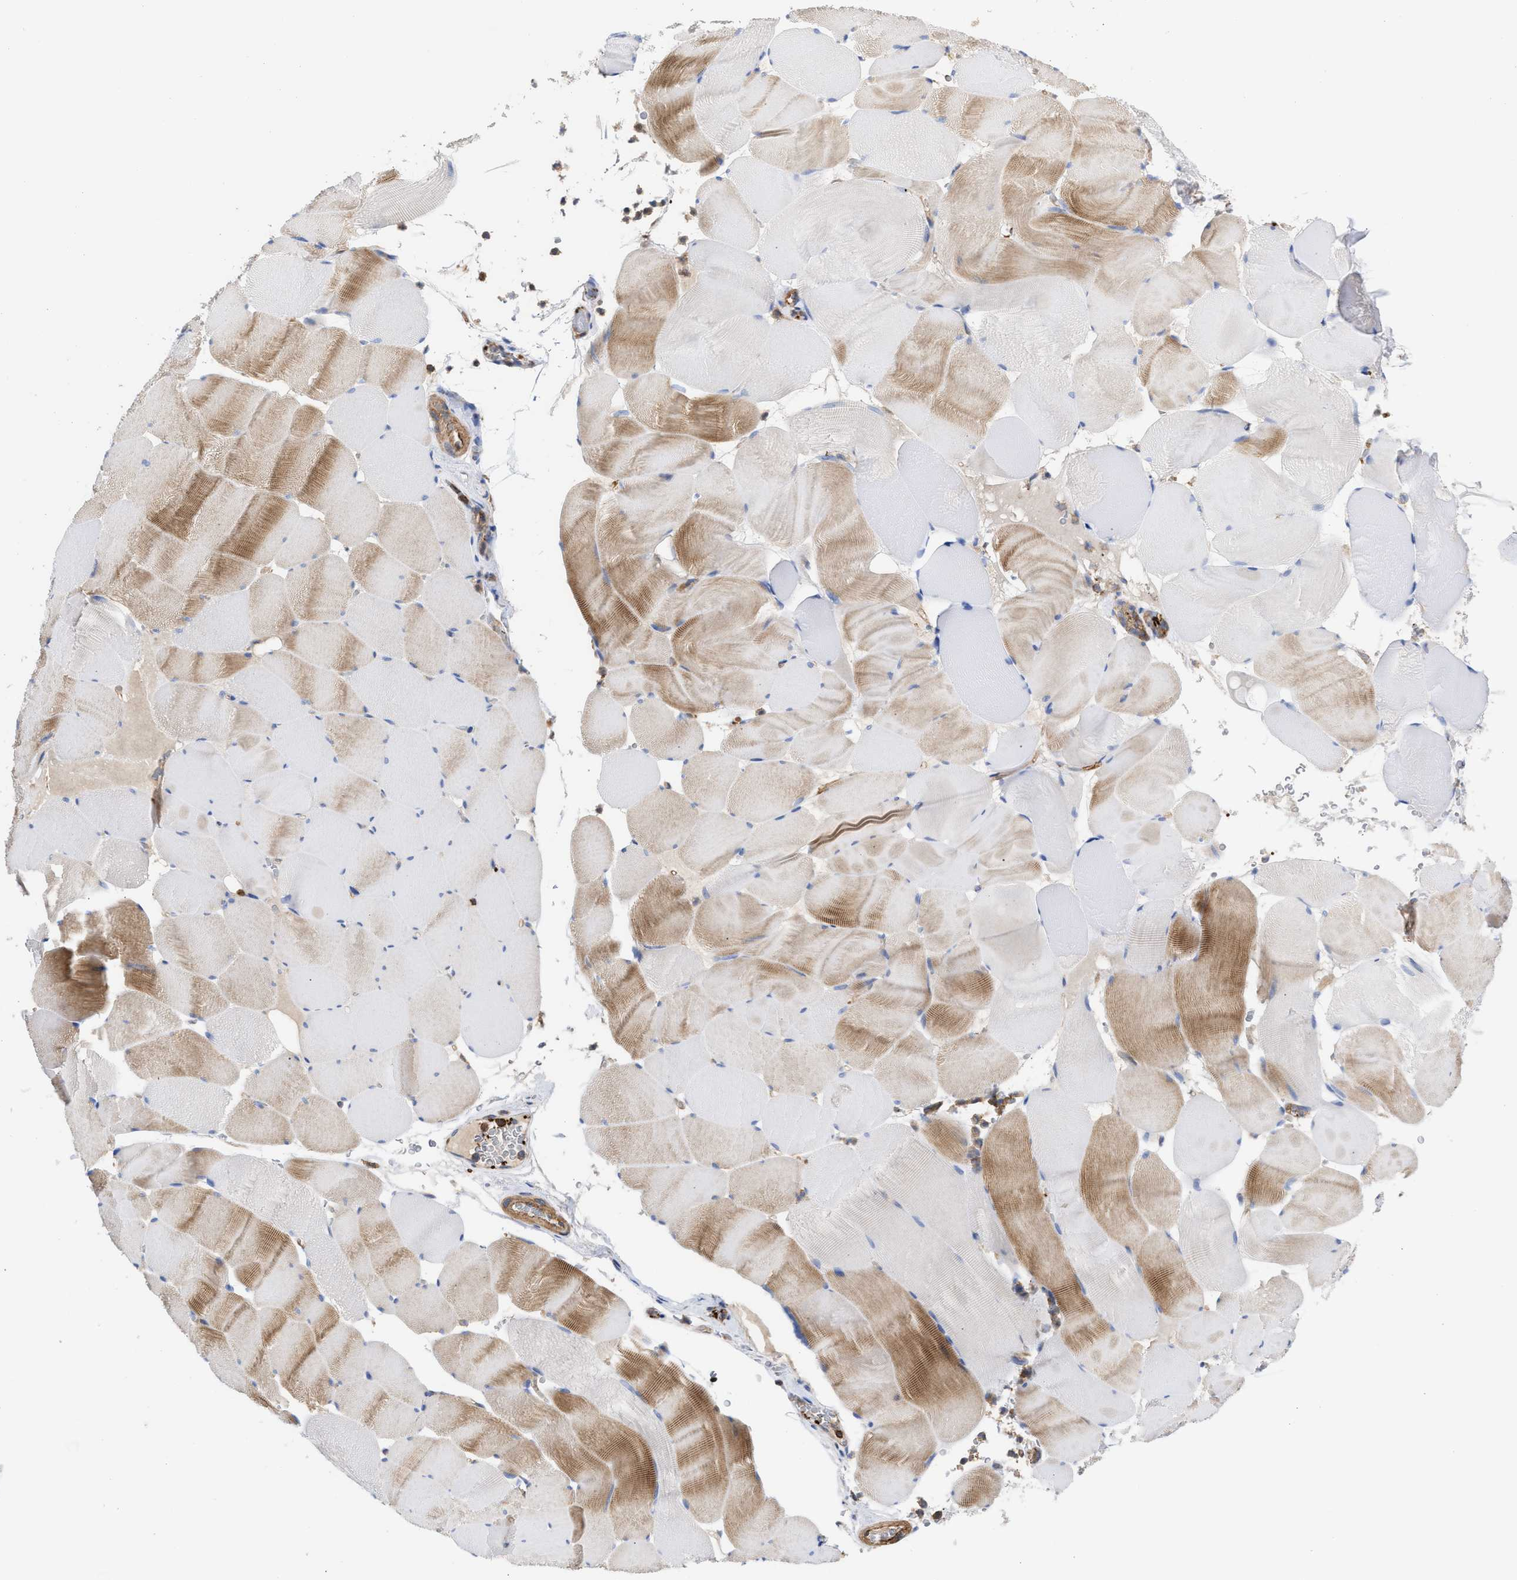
{"staining": {"intensity": "moderate", "quantity": "<25%", "location": "cytoplasmic/membranous"}, "tissue": "skeletal muscle", "cell_type": "Myocytes", "image_type": "normal", "snomed": [{"axis": "morphology", "description": "Normal tissue, NOS"}, {"axis": "topography", "description": "Skeletal muscle"}], "caption": "This photomicrograph demonstrates immunohistochemistry (IHC) staining of benign skeletal muscle, with low moderate cytoplasmic/membranous staining in about <25% of myocytes.", "gene": "HS3ST5", "patient": {"sex": "male", "age": 62}}